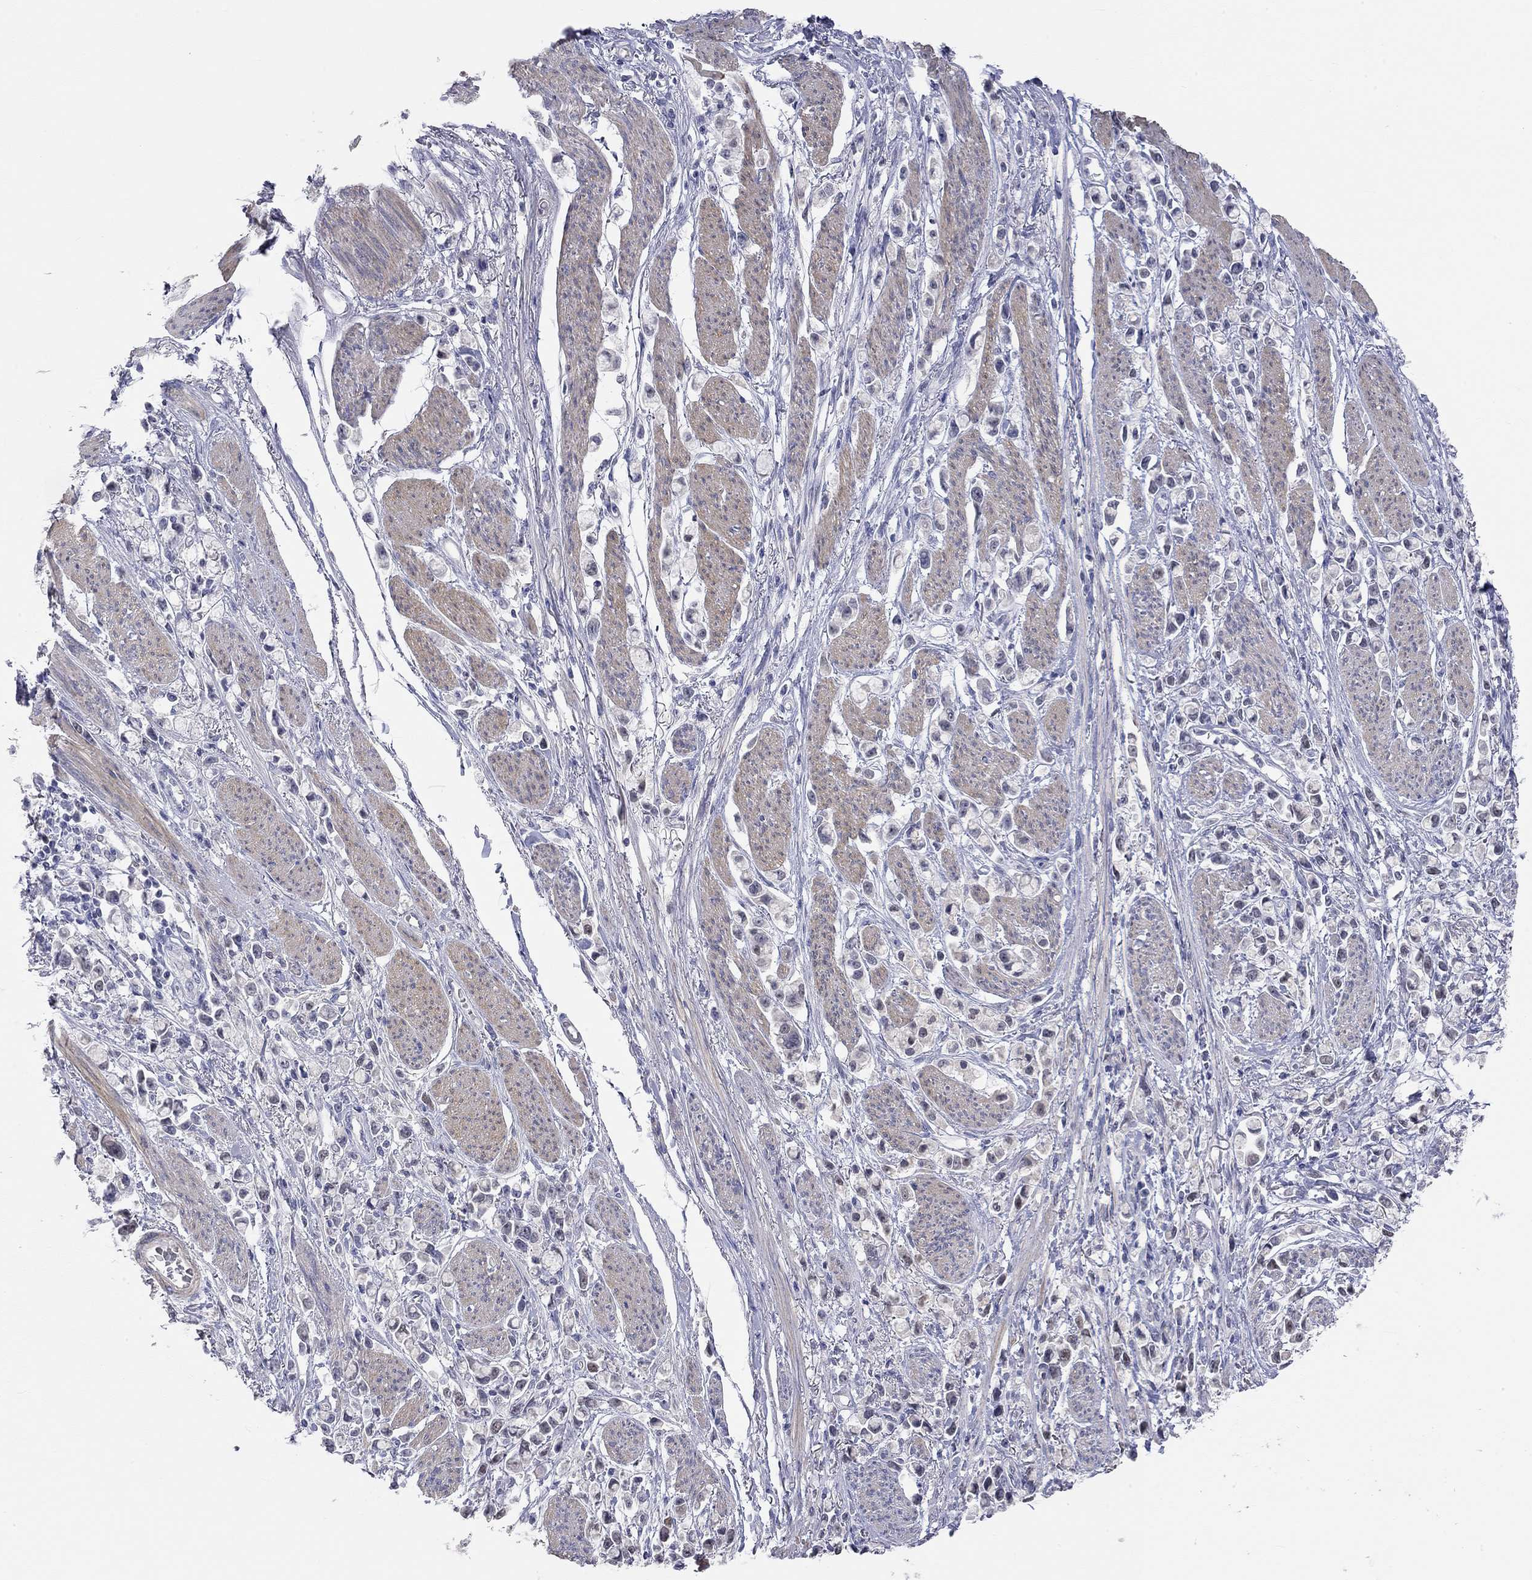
{"staining": {"intensity": "negative", "quantity": "none", "location": "none"}, "tissue": "stomach cancer", "cell_type": "Tumor cells", "image_type": "cancer", "snomed": [{"axis": "morphology", "description": "Adenocarcinoma, NOS"}, {"axis": "topography", "description": "Stomach"}], "caption": "Stomach adenocarcinoma was stained to show a protein in brown. There is no significant expression in tumor cells. Brightfield microscopy of immunohistochemistry (IHC) stained with DAB (brown) and hematoxylin (blue), captured at high magnification.", "gene": "PAPSS2", "patient": {"sex": "female", "age": 81}}